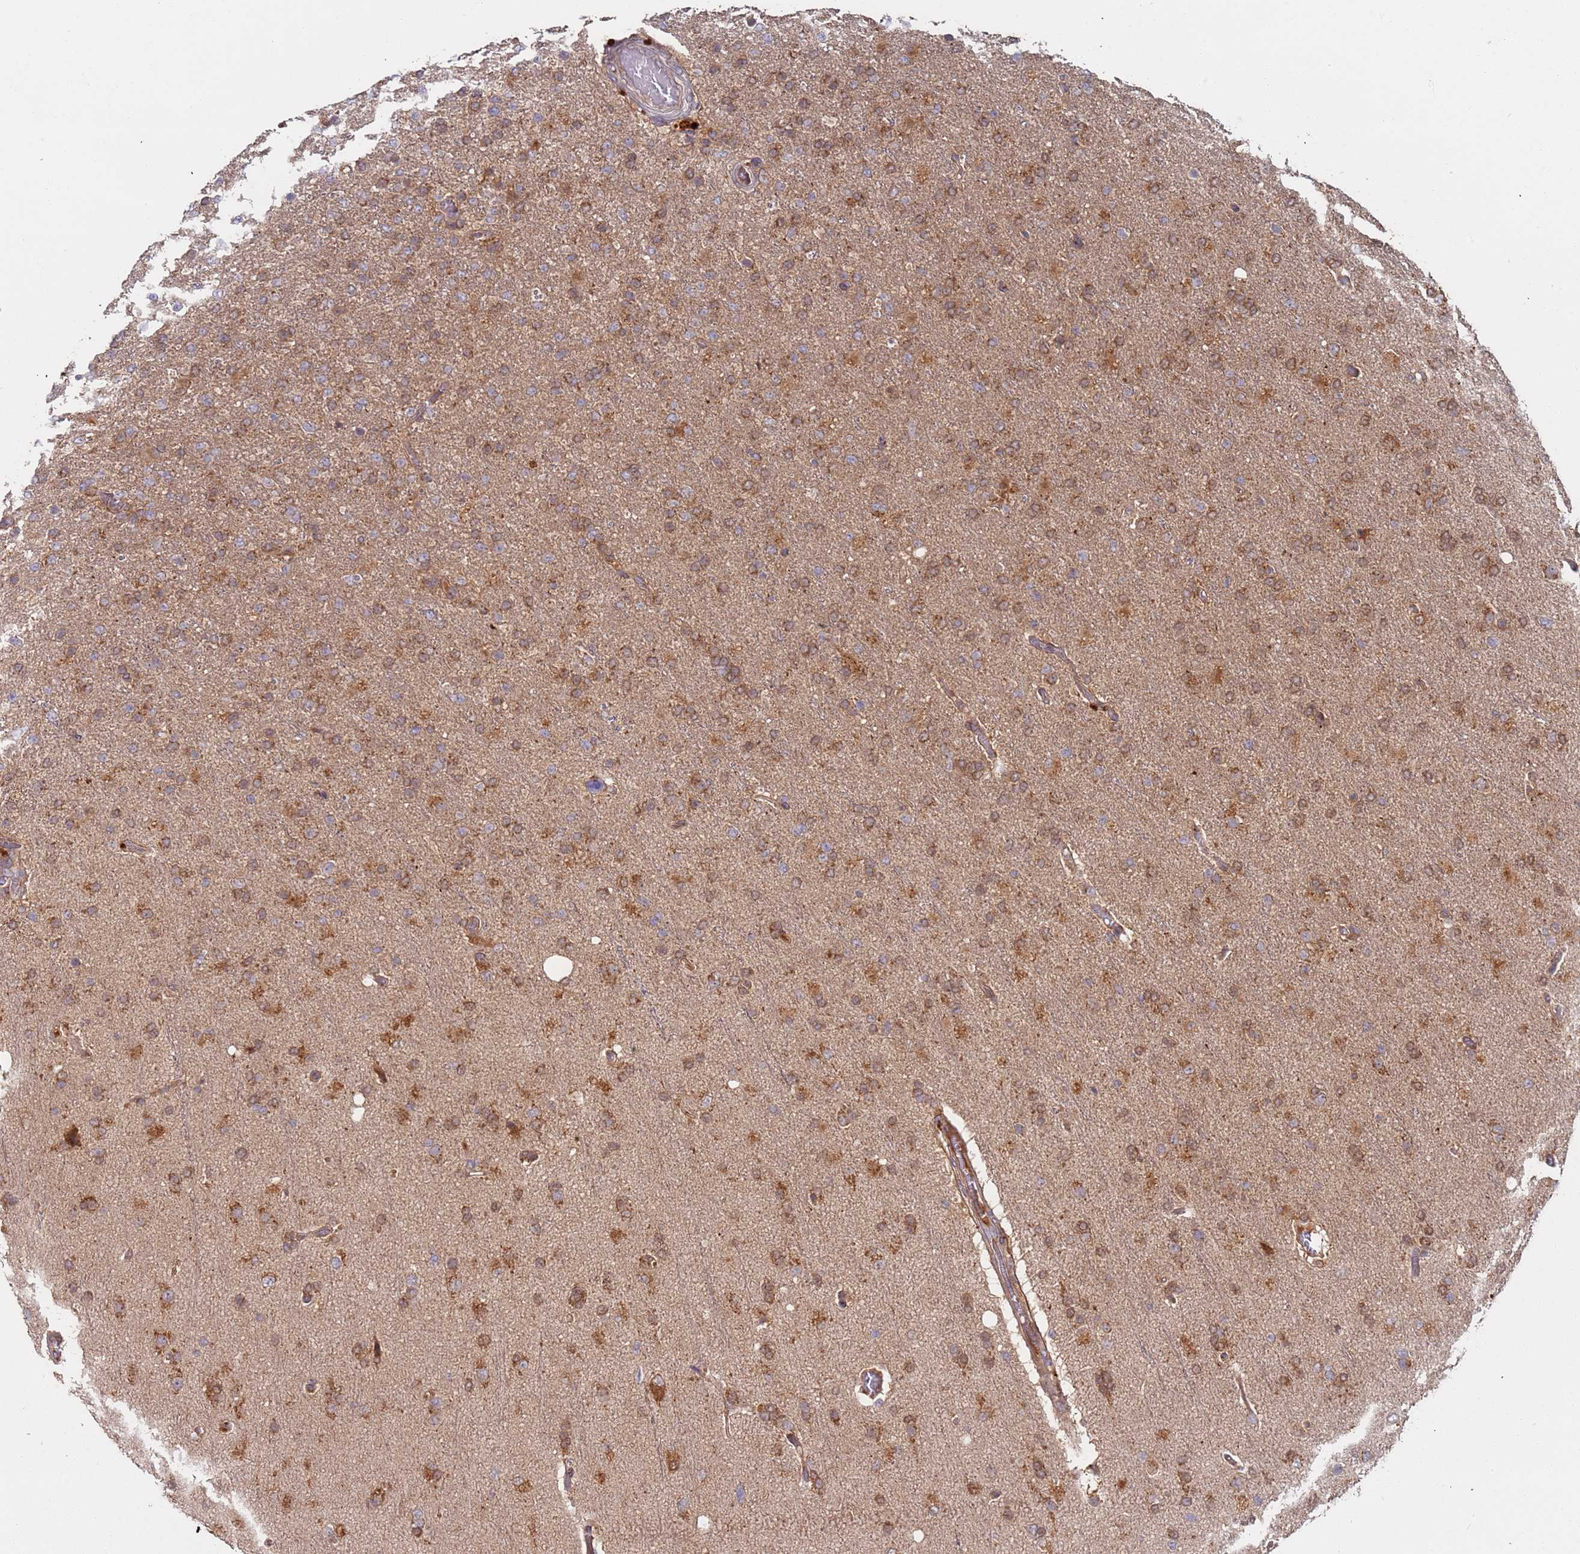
{"staining": {"intensity": "moderate", "quantity": "25%-75%", "location": "cytoplasmic/membranous"}, "tissue": "glioma", "cell_type": "Tumor cells", "image_type": "cancer", "snomed": [{"axis": "morphology", "description": "Glioma, malignant, High grade"}, {"axis": "topography", "description": "Brain"}], "caption": "Immunohistochemistry (IHC) photomicrograph of neoplastic tissue: glioma stained using IHC shows medium levels of moderate protein expression localized specifically in the cytoplasmic/membranous of tumor cells, appearing as a cytoplasmic/membranous brown color.", "gene": "OR5A2", "patient": {"sex": "female", "age": 74}}